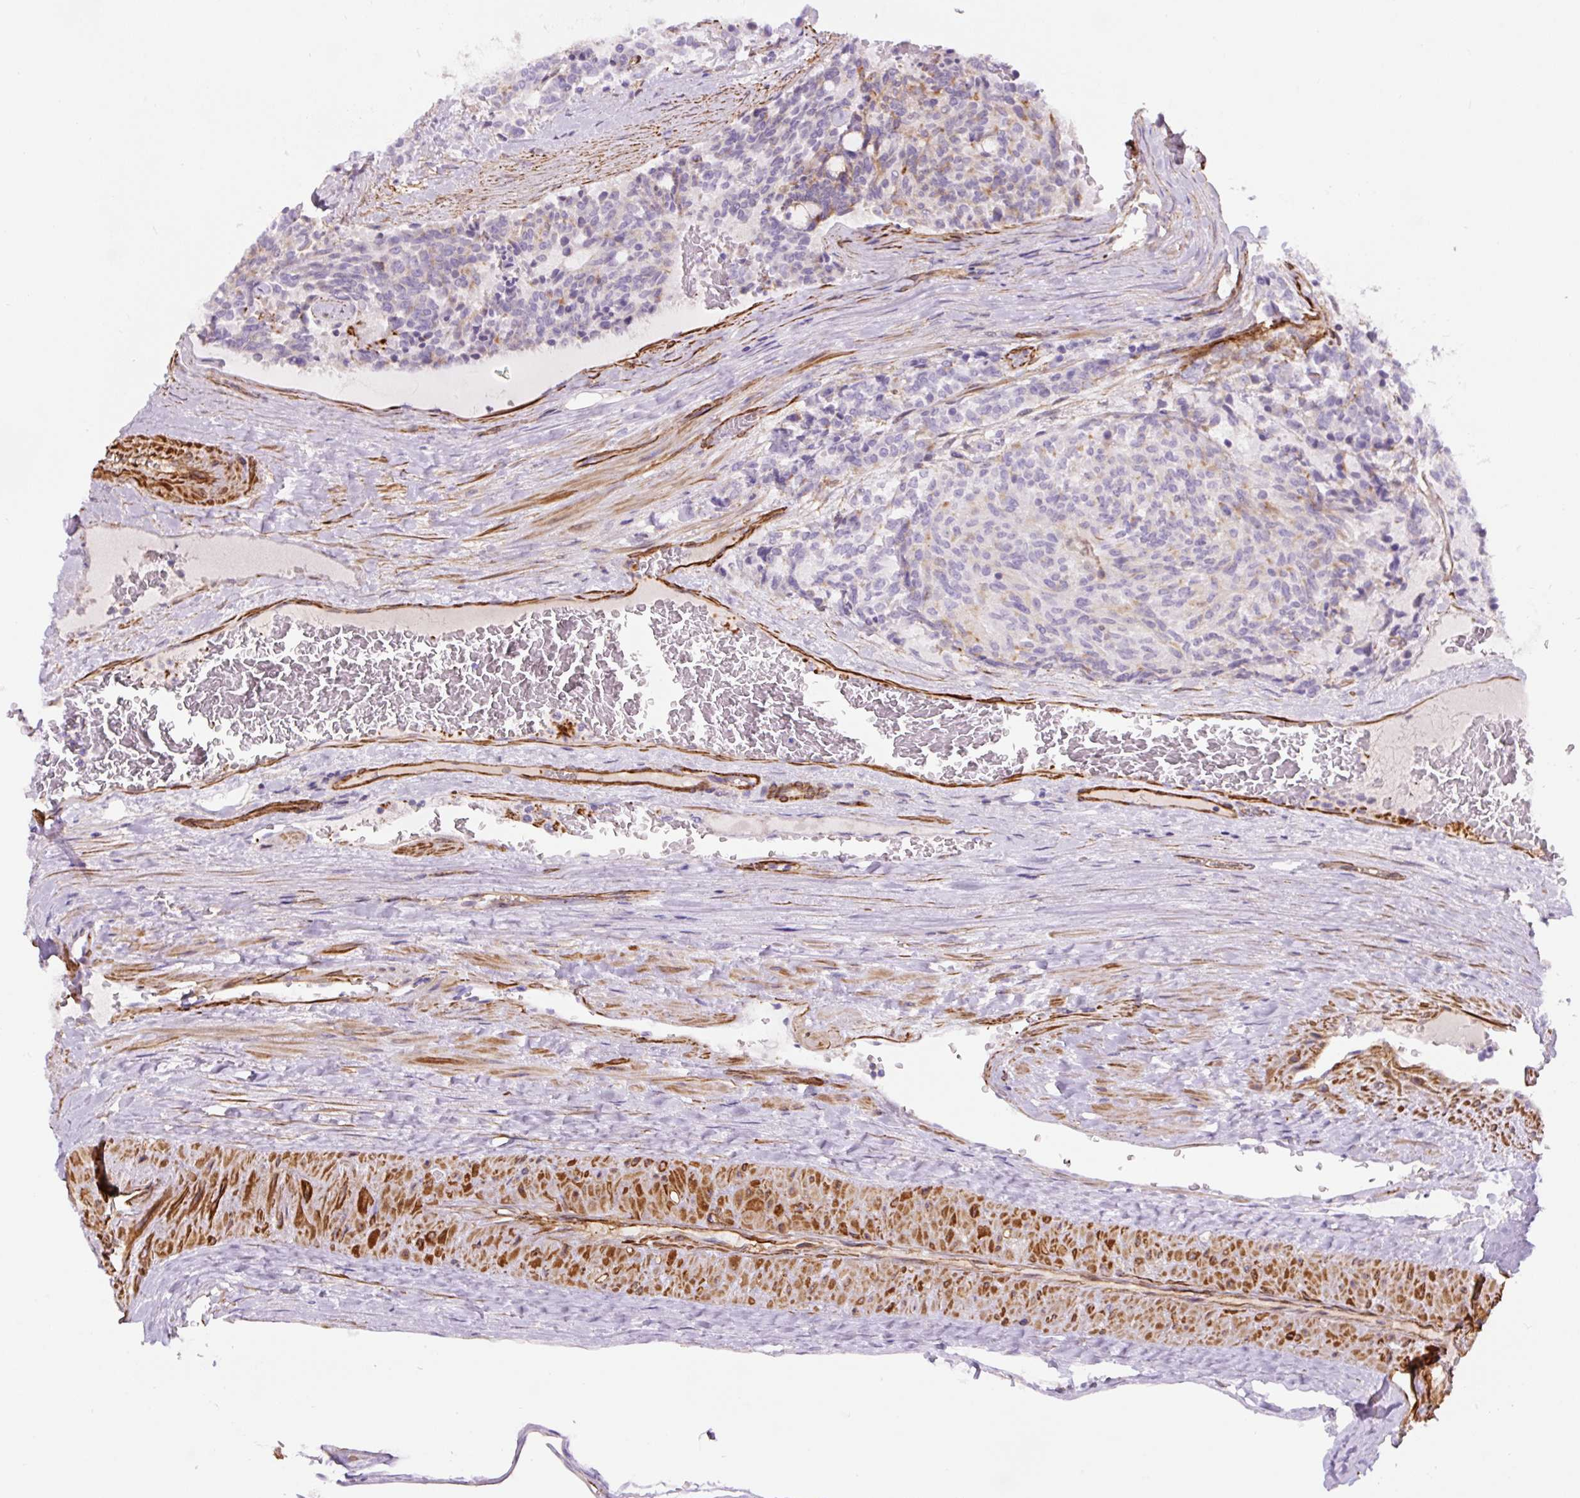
{"staining": {"intensity": "negative", "quantity": "none", "location": "none"}, "tissue": "carcinoid", "cell_type": "Tumor cells", "image_type": "cancer", "snomed": [{"axis": "morphology", "description": "Carcinoid, malignant, NOS"}, {"axis": "topography", "description": "Pancreas"}], "caption": "DAB immunohistochemical staining of malignant carcinoid demonstrates no significant positivity in tumor cells.", "gene": "B3GALT5", "patient": {"sex": "female", "age": 54}}